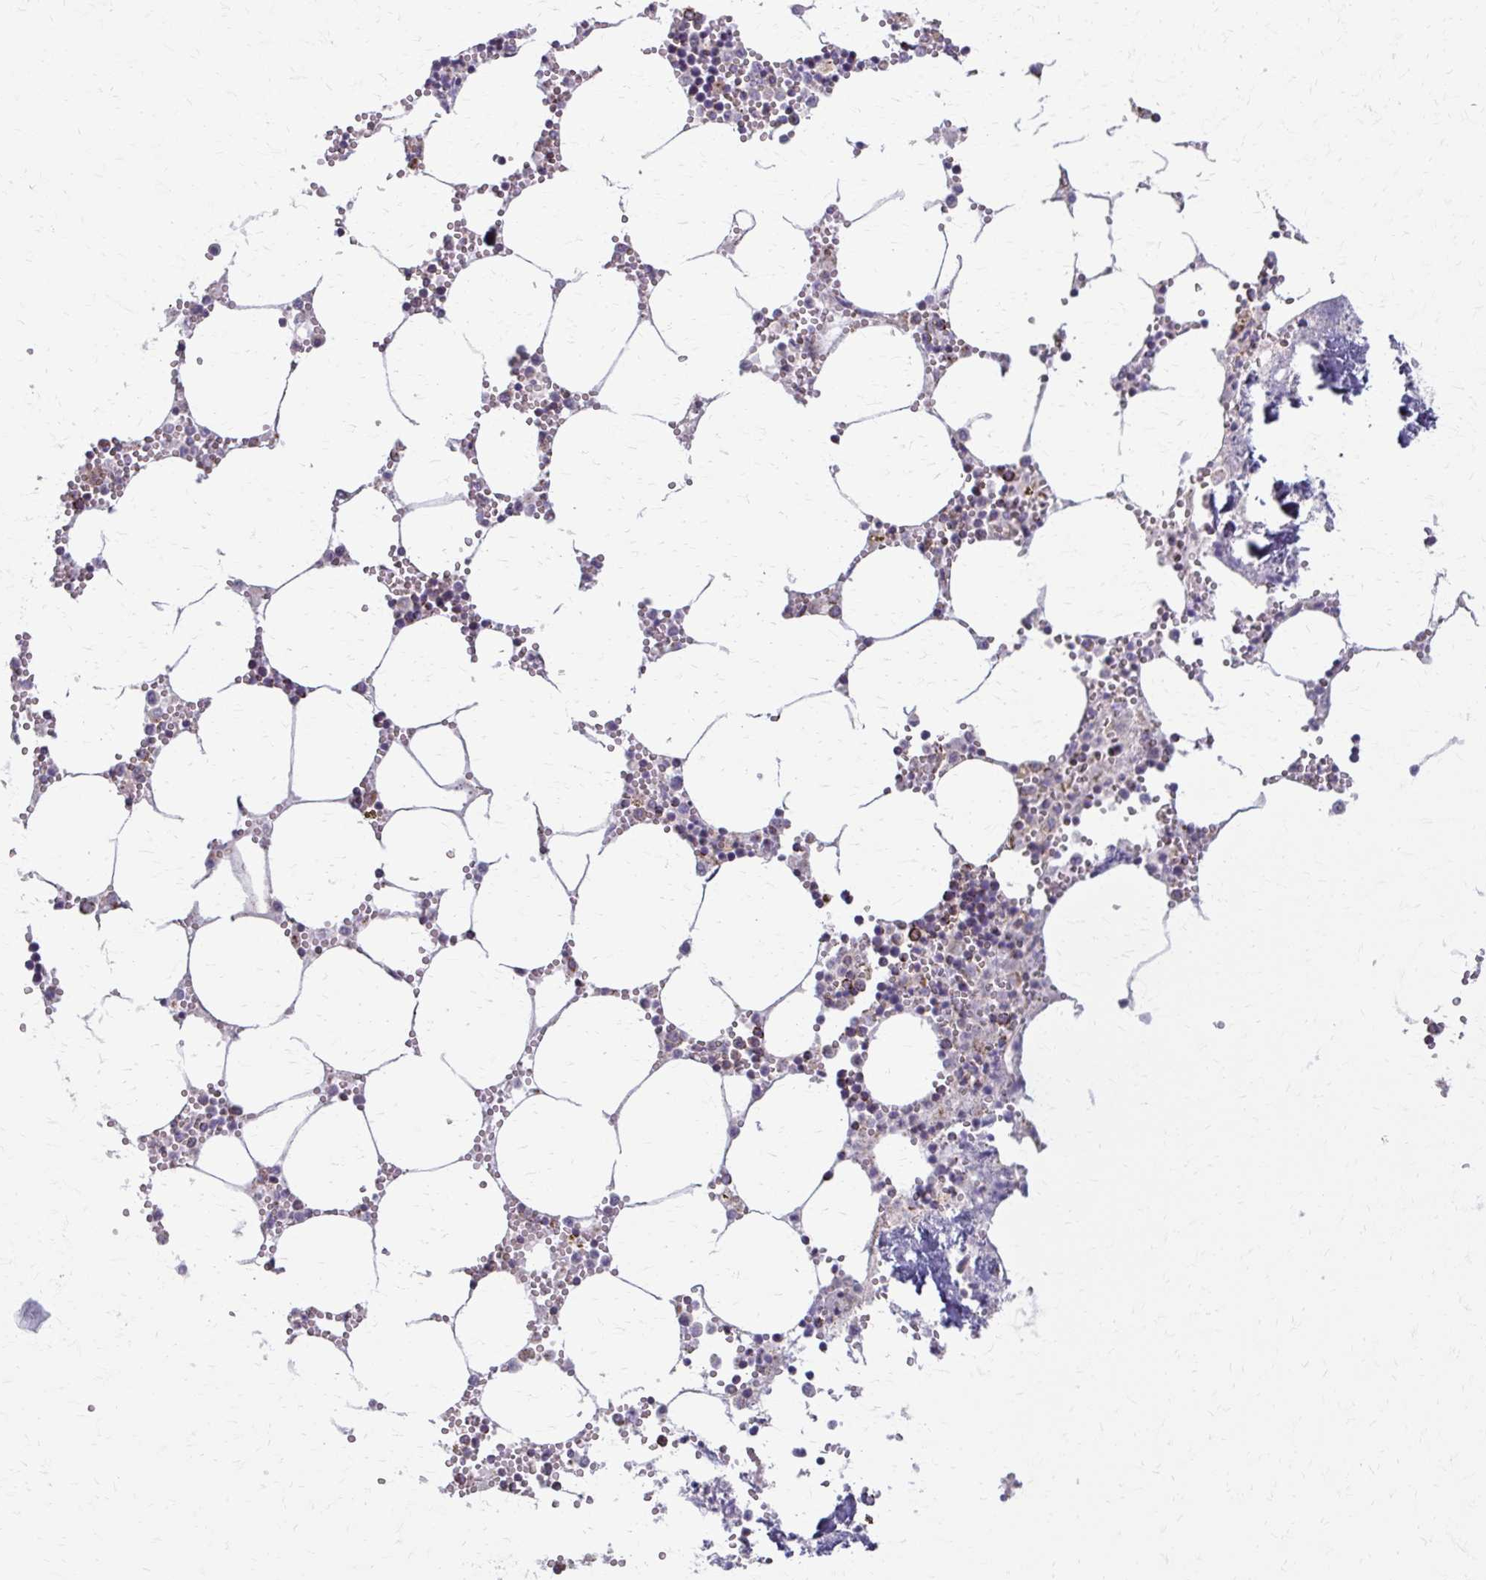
{"staining": {"intensity": "moderate", "quantity": "<25%", "location": "cytoplasmic/membranous"}, "tissue": "bone marrow", "cell_type": "Hematopoietic cells", "image_type": "normal", "snomed": [{"axis": "morphology", "description": "Normal tissue, NOS"}, {"axis": "topography", "description": "Bone marrow"}], "caption": "Normal bone marrow demonstrates moderate cytoplasmic/membranous expression in approximately <25% of hematopoietic cells.", "gene": "TVP23A", "patient": {"sex": "male", "age": 54}}